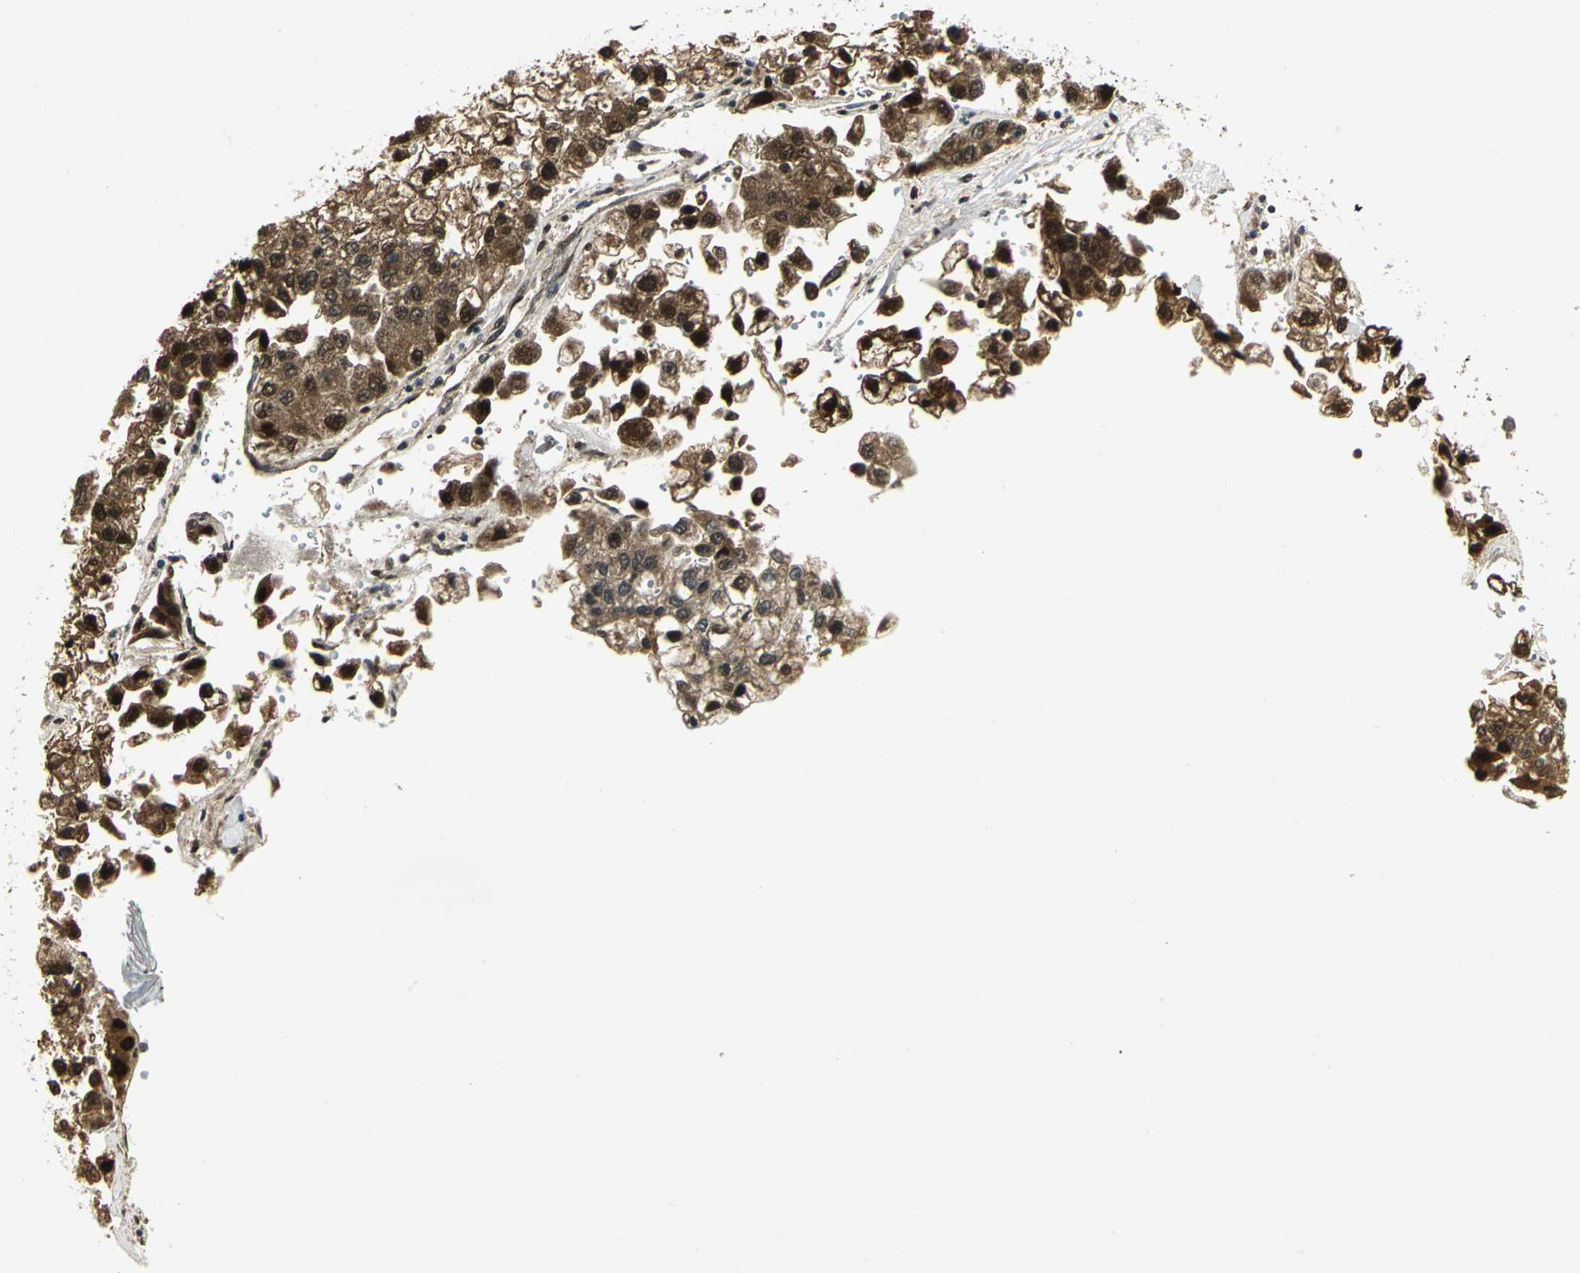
{"staining": {"intensity": "strong", "quantity": ">75%", "location": "cytoplasmic/membranous,nuclear"}, "tissue": "liver cancer", "cell_type": "Tumor cells", "image_type": "cancer", "snomed": [{"axis": "morphology", "description": "Carcinoma, Hepatocellular, NOS"}, {"axis": "topography", "description": "Liver"}], "caption": "Liver cancer stained with immunohistochemistry exhibits strong cytoplasmic/membranous and nuclear expression in approximately >75% of tumor cells.", "gene": "PSMC4", "patient": {"sex": "female", "age": 66}}